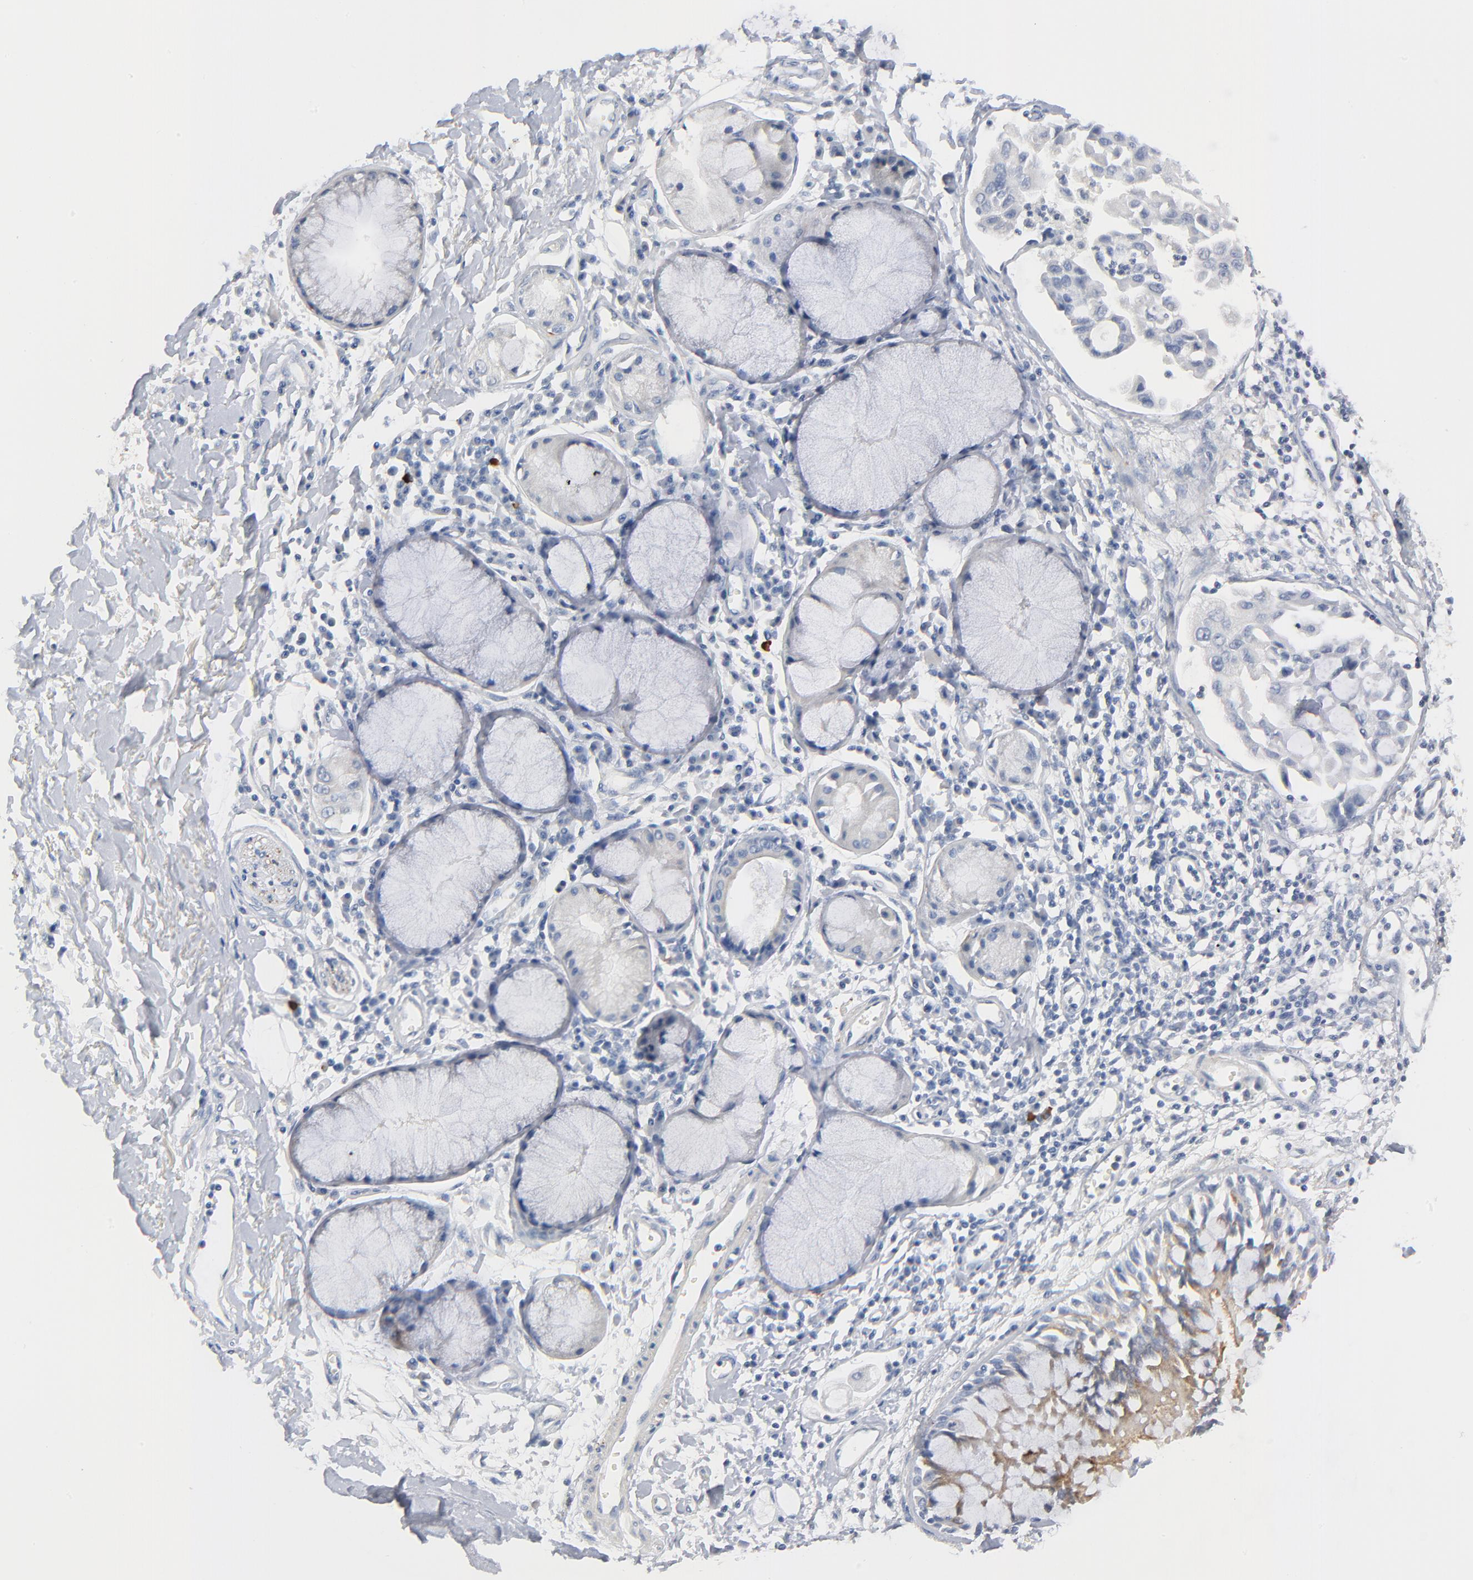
{"staining": {"intensity": "negative", "quantity": "none", "location": "none"}, "tissue": "adipose tissue", "cell_type": "Adipocytes", "image_type": "normal", "snomed": [{"axis": "morphology", "description": "Normal tissue, NOS"}, {"axis": "morphology", "description": "Adenocarcinoma, NOS"}, {"axis": "topography", "description": "Cartilage tissue"}, {"axis": "topography", "description": "Bronchus"}, {"axis": "topography", "description": "Lung"}], "caption": "This is an immunohistochemistry image of normal human adipose tissue. There is no staining in adipocytes.", "gene": "IFT43", "patient": {"sex": "female", "age": 67}}